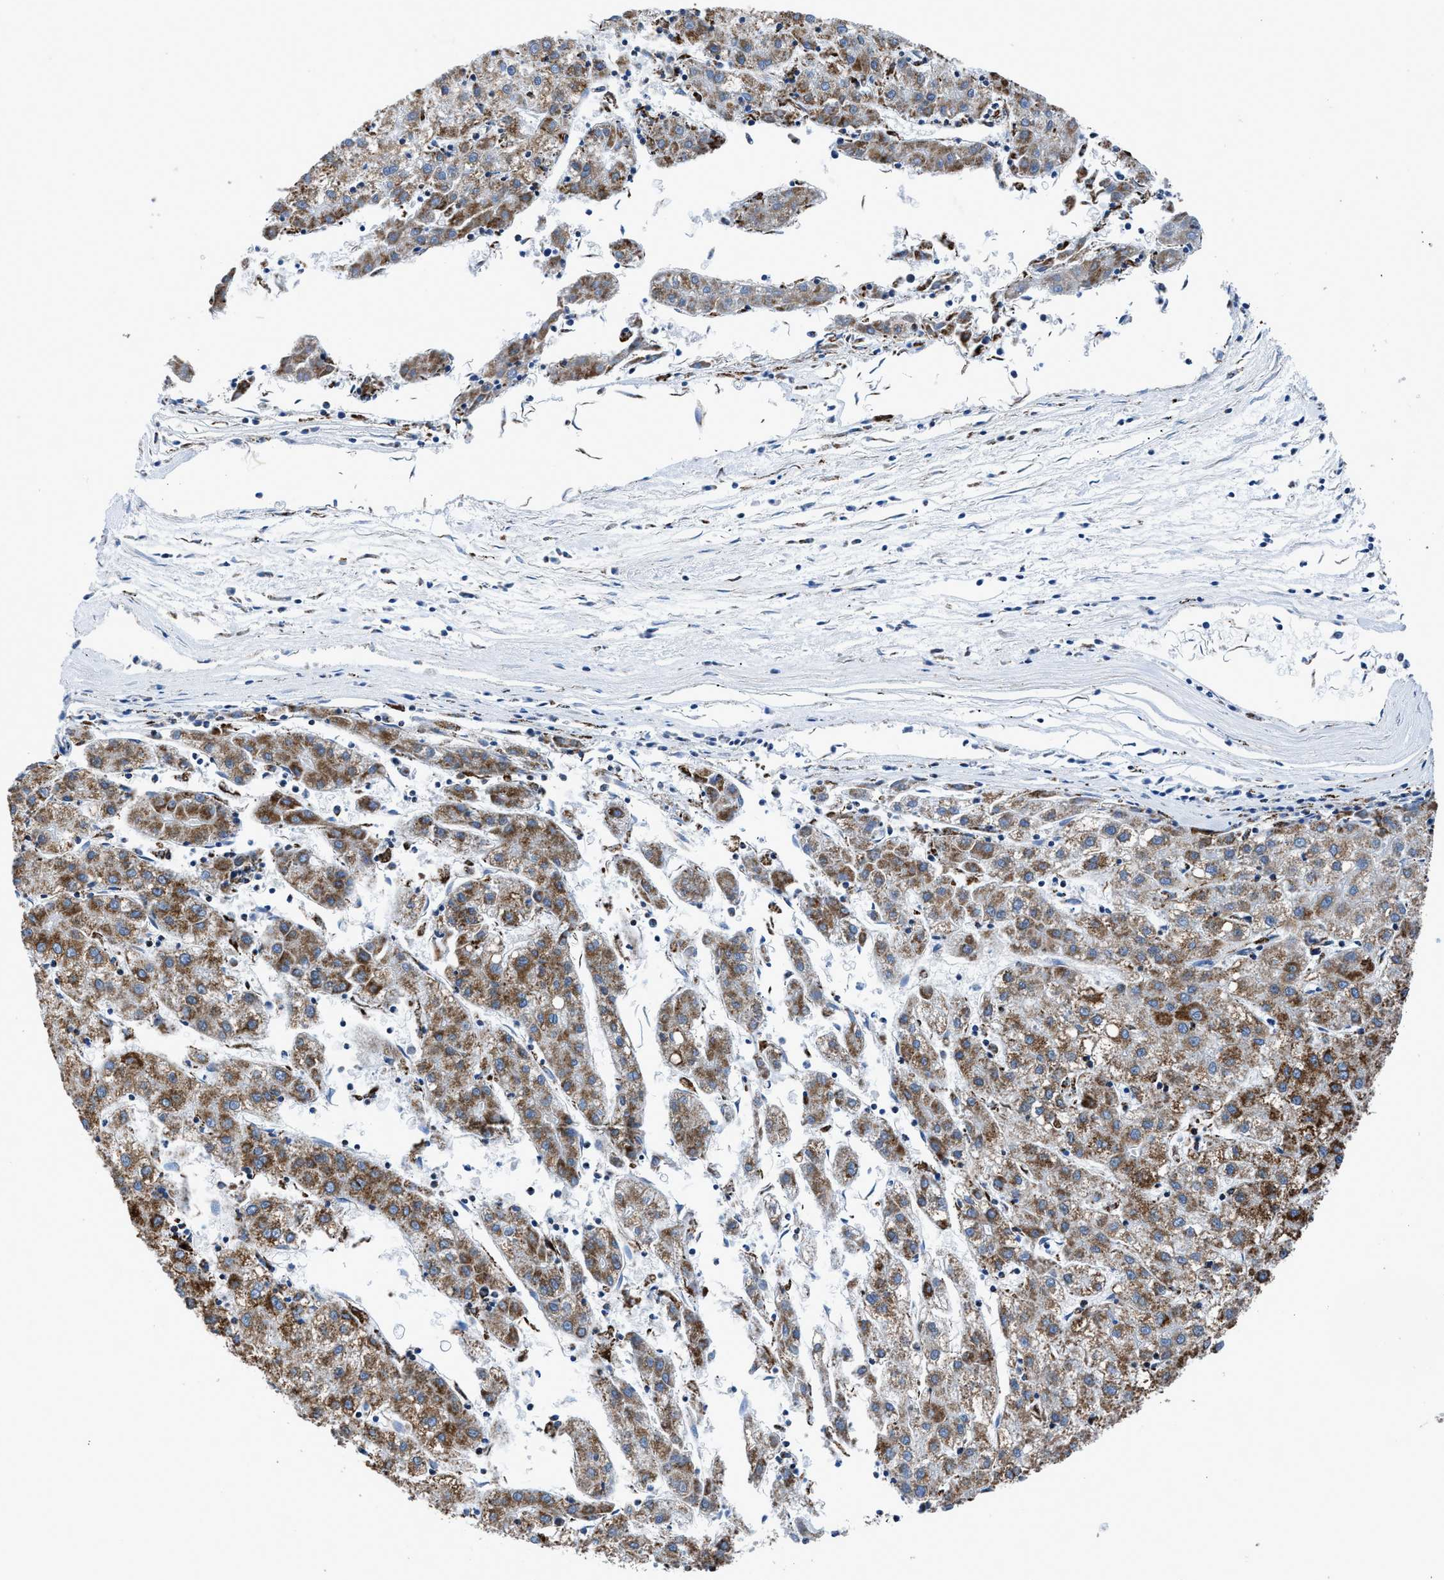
{"staining": {"intensity": "moderate", "quantity": ">75%", "location": "cytoplasmic/membranous"}, "tissue": "liver cancer", "cell_type": "Tumor cells", "image_type": "cancer", "snomed": [{"axis": "morphology", "description": "Carcinoma, Hepatocellular, NOS"}, {"axis": "topography", "description": "Liver"}], "caption": "Immunohistochemical staining of human liver cancer reveals moderate cytoplasmic/membranous protein positivity in about >75% of tumor cells.", "gene": "ZDHHC3", "patient": {"sex": "male", "age": 72}}